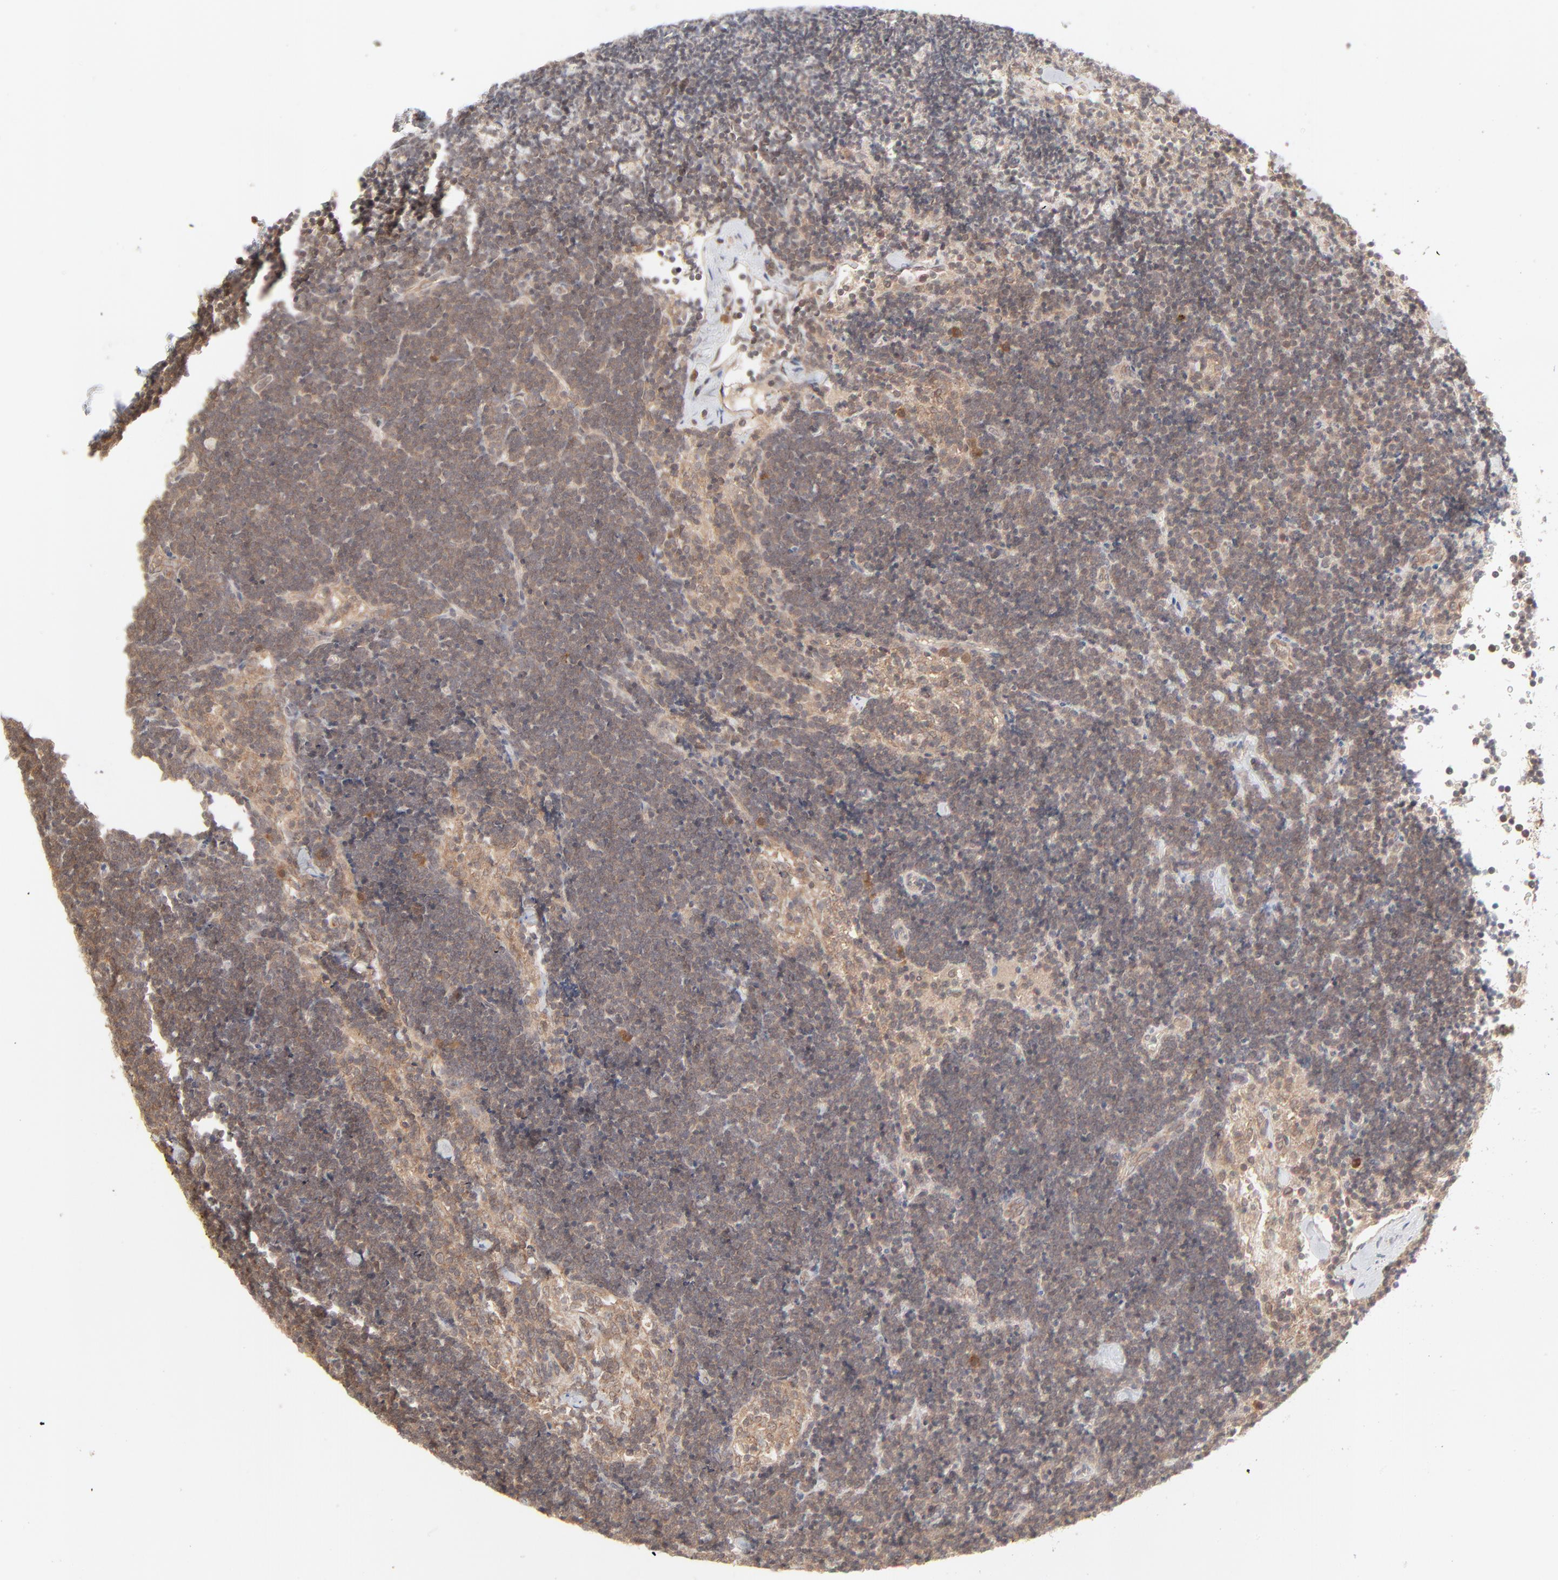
{"staining": {"intensity": "weak", "quantity": ">75%", "location": "cytoplasmic/membranous,nuclear"}, "tissue": "lymph node", "cell_type": "Non-germinal center cells", "image_type": "normal", "snomed": [{"axis": "morphology", "description": "Normal tissue, NOS"}, {"axis": "topography", "description": "Lymph node"}], "caption": "Protein analysis of benign lymph node reveals weak cytoplasmic/membranous,nuclear expression in about >75% of non-germinal center cells.", "gene": "SCFD1", "patient": {"sex": "male", "age": 63}}